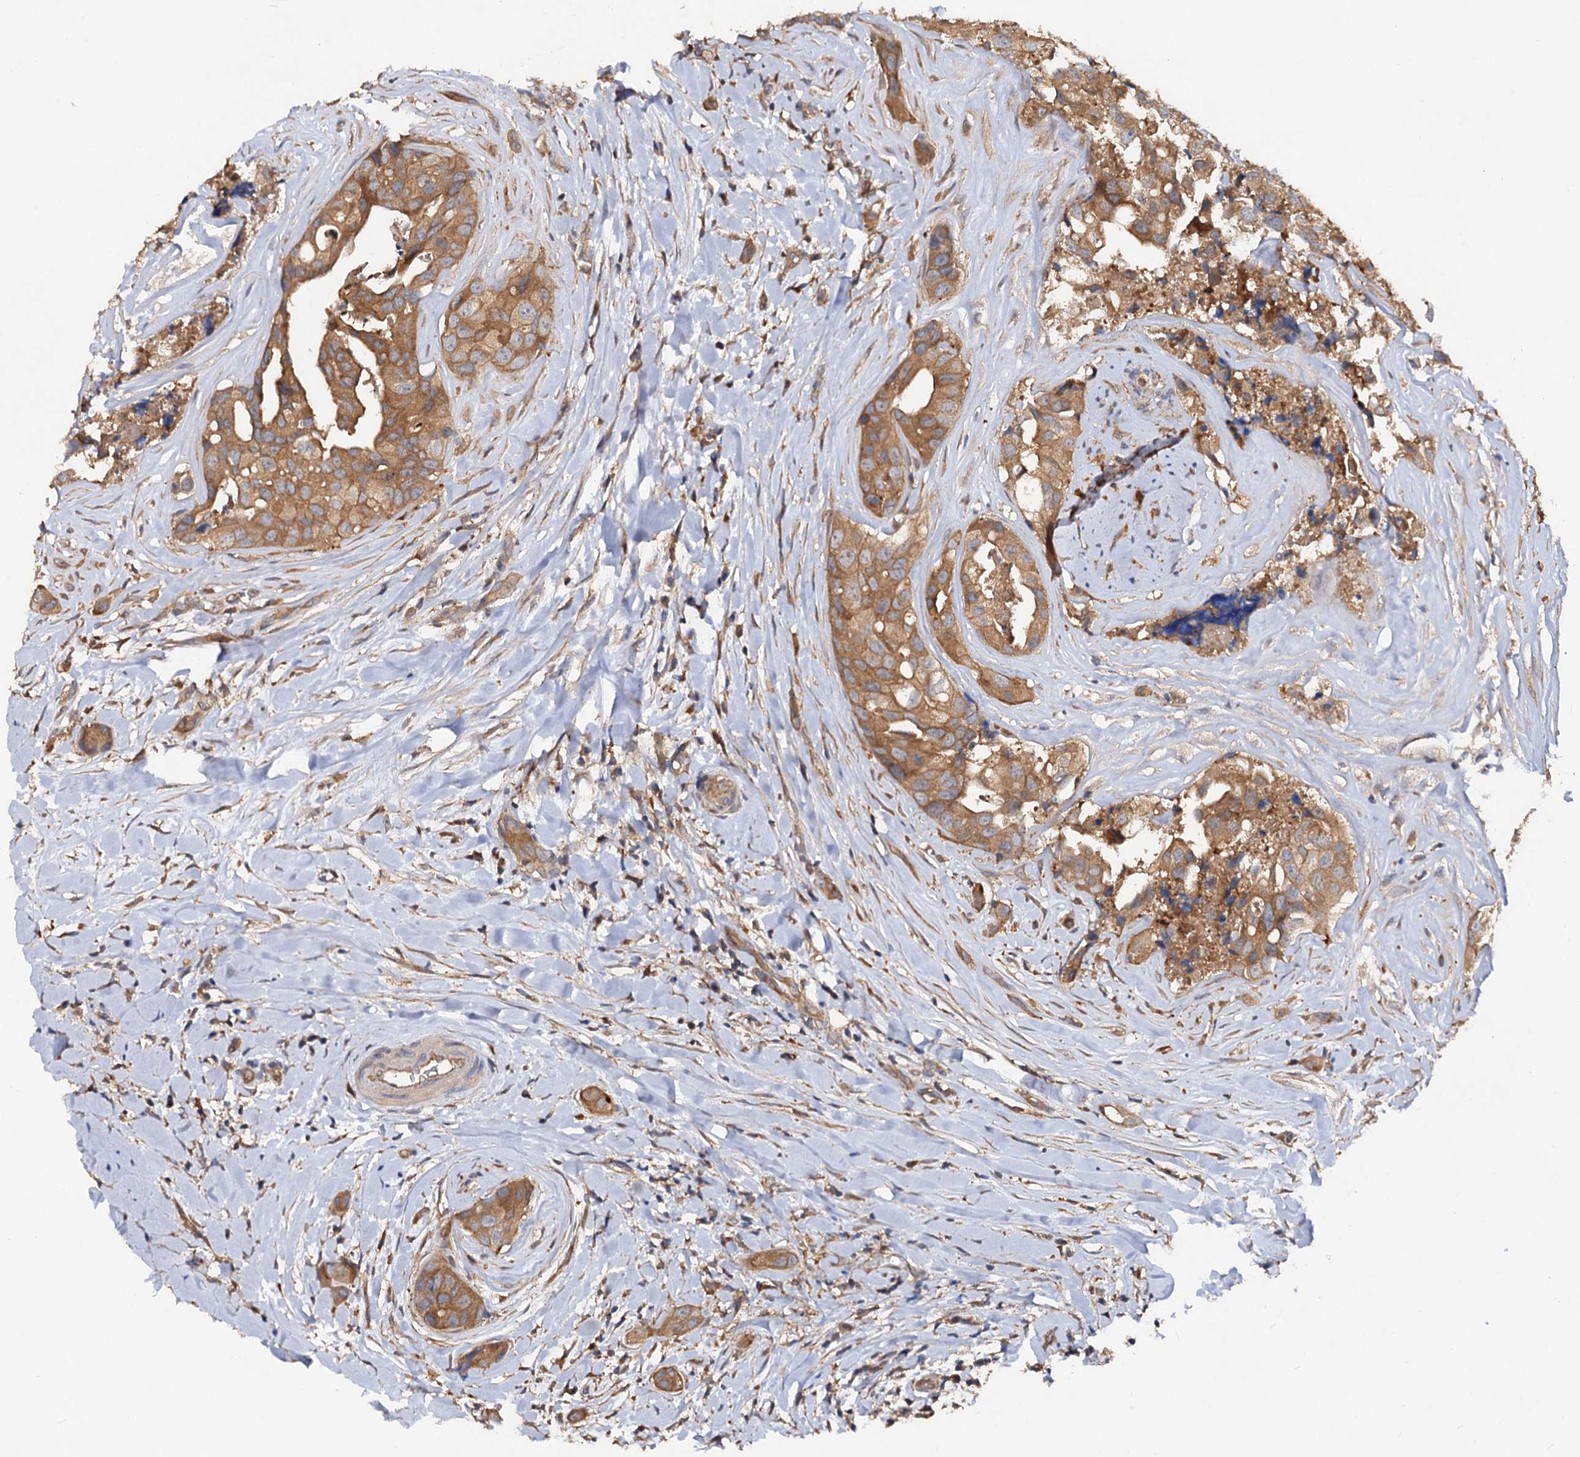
{"staining": {"intensity": "negative", "quantity": "none", "location": "none"}, "tissue": "head and neck cancer", "cell_type": "Tumor cells", "image_type": "cancer", "snomed": [{"axis": "morphology", "description": "Adenocarcinoma, NOS"}, {"axis": "morphology", "description": "Adenocarcinoma, metastatic, NOS"}, {"axis": "topography", "description": "Head-Neck"}], "caption": "Tumor cells are negative for brown protein staining in head and neck cancer.", "gene": "VPS29", "patient": {"sex": "male", "age": 75}}